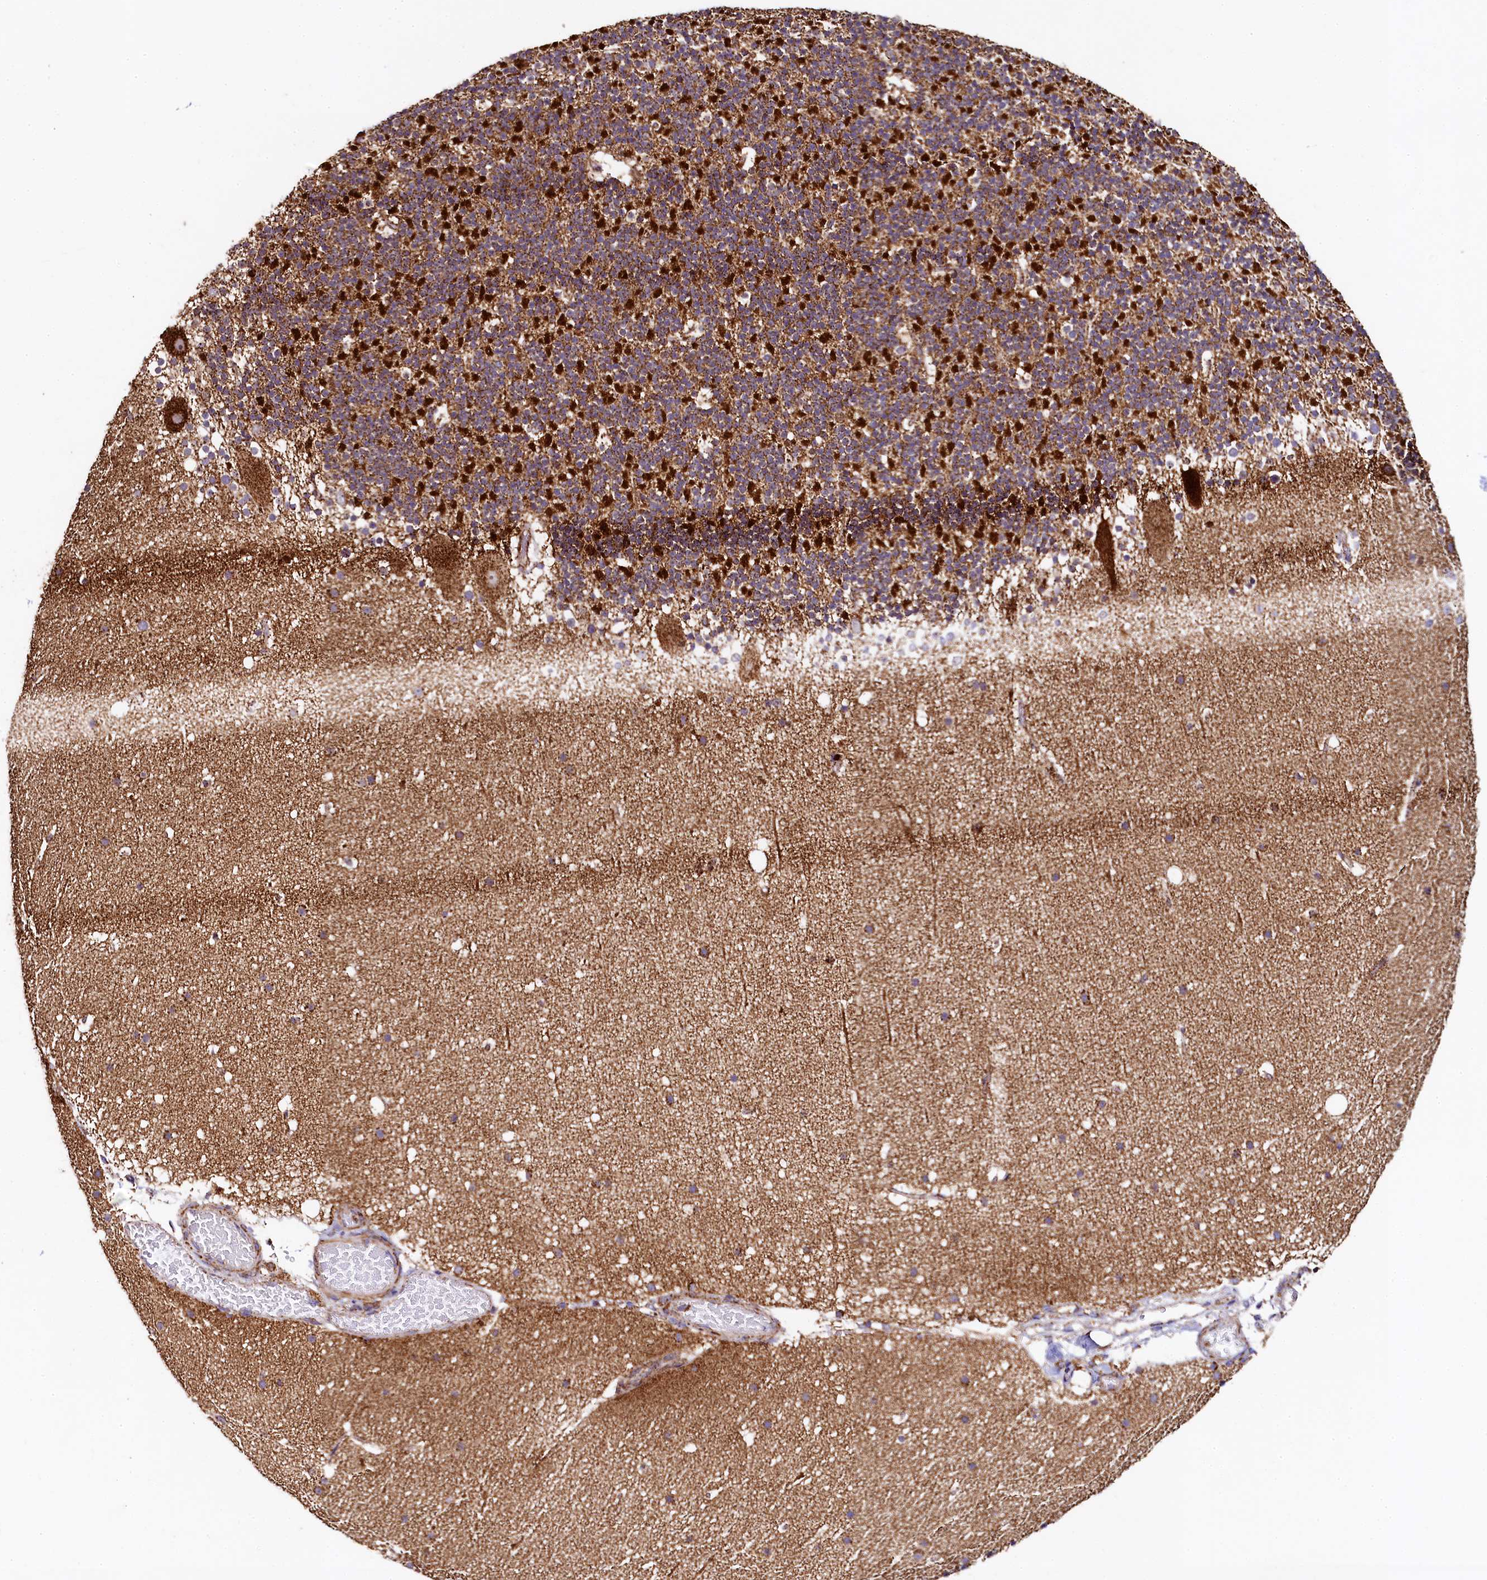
{"staining": {"intensity": "strong", "quantity": "25%-75%", "location": "cytoplasmic/membranous"}, "tissue": "cerebellum", "cell_type": "Cells in granular layer", "image_type": "normal", "snomed": [{"axis": "morphology", "description": "Normal tissue, NOS"}, {"axis": "topography", "description": "Cerebellum"}], "caption": "Immunohistochemical staining of unremarkable human cerebellum exhibits high levels of strong cytoplasmic/membranous positivity in about 25%-75% of cells in granular layer.", "gene": "CLYBL", "patient": {"sex": "male", "age": 57}}